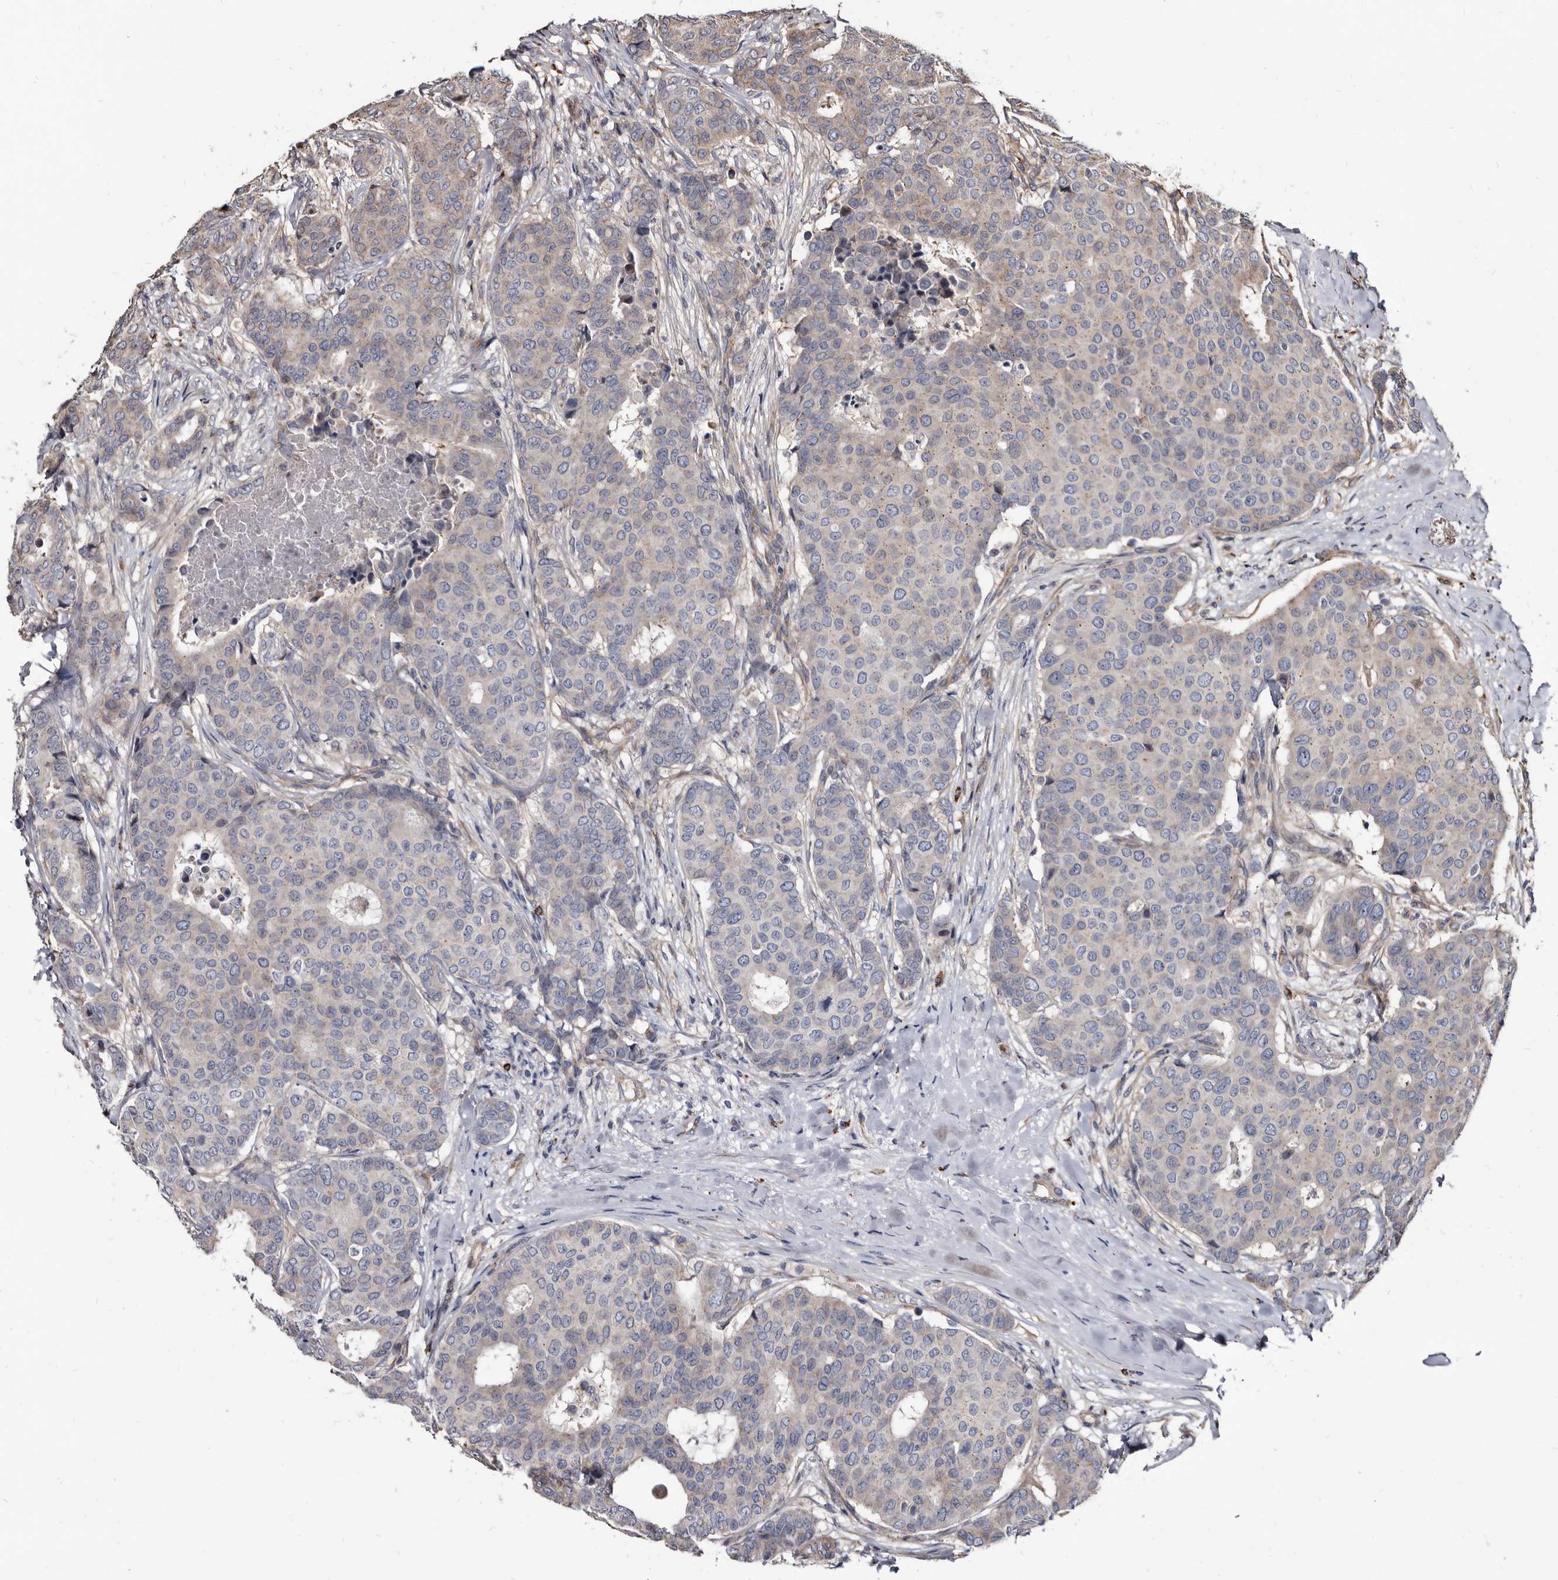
{"staining": {"intensity": "weak", "quantity": "<25%", "location": "cytoplasmic/membranous"}, "tissue": "breast cancer", "cell_type": "Tumor cells", "image_type": "cancer", "snomed": [{"axis": "morphology", "description": "Duct carcinoma"}, {"axis": "topography", "description": "Breast"}], "caption": "Human breast infiltrating ductal carcinoma stained for a protein using IHC reveals no expression in tumor cells.", "gene": "CTSA", "patient": {"sex": "female", "age": 75}}